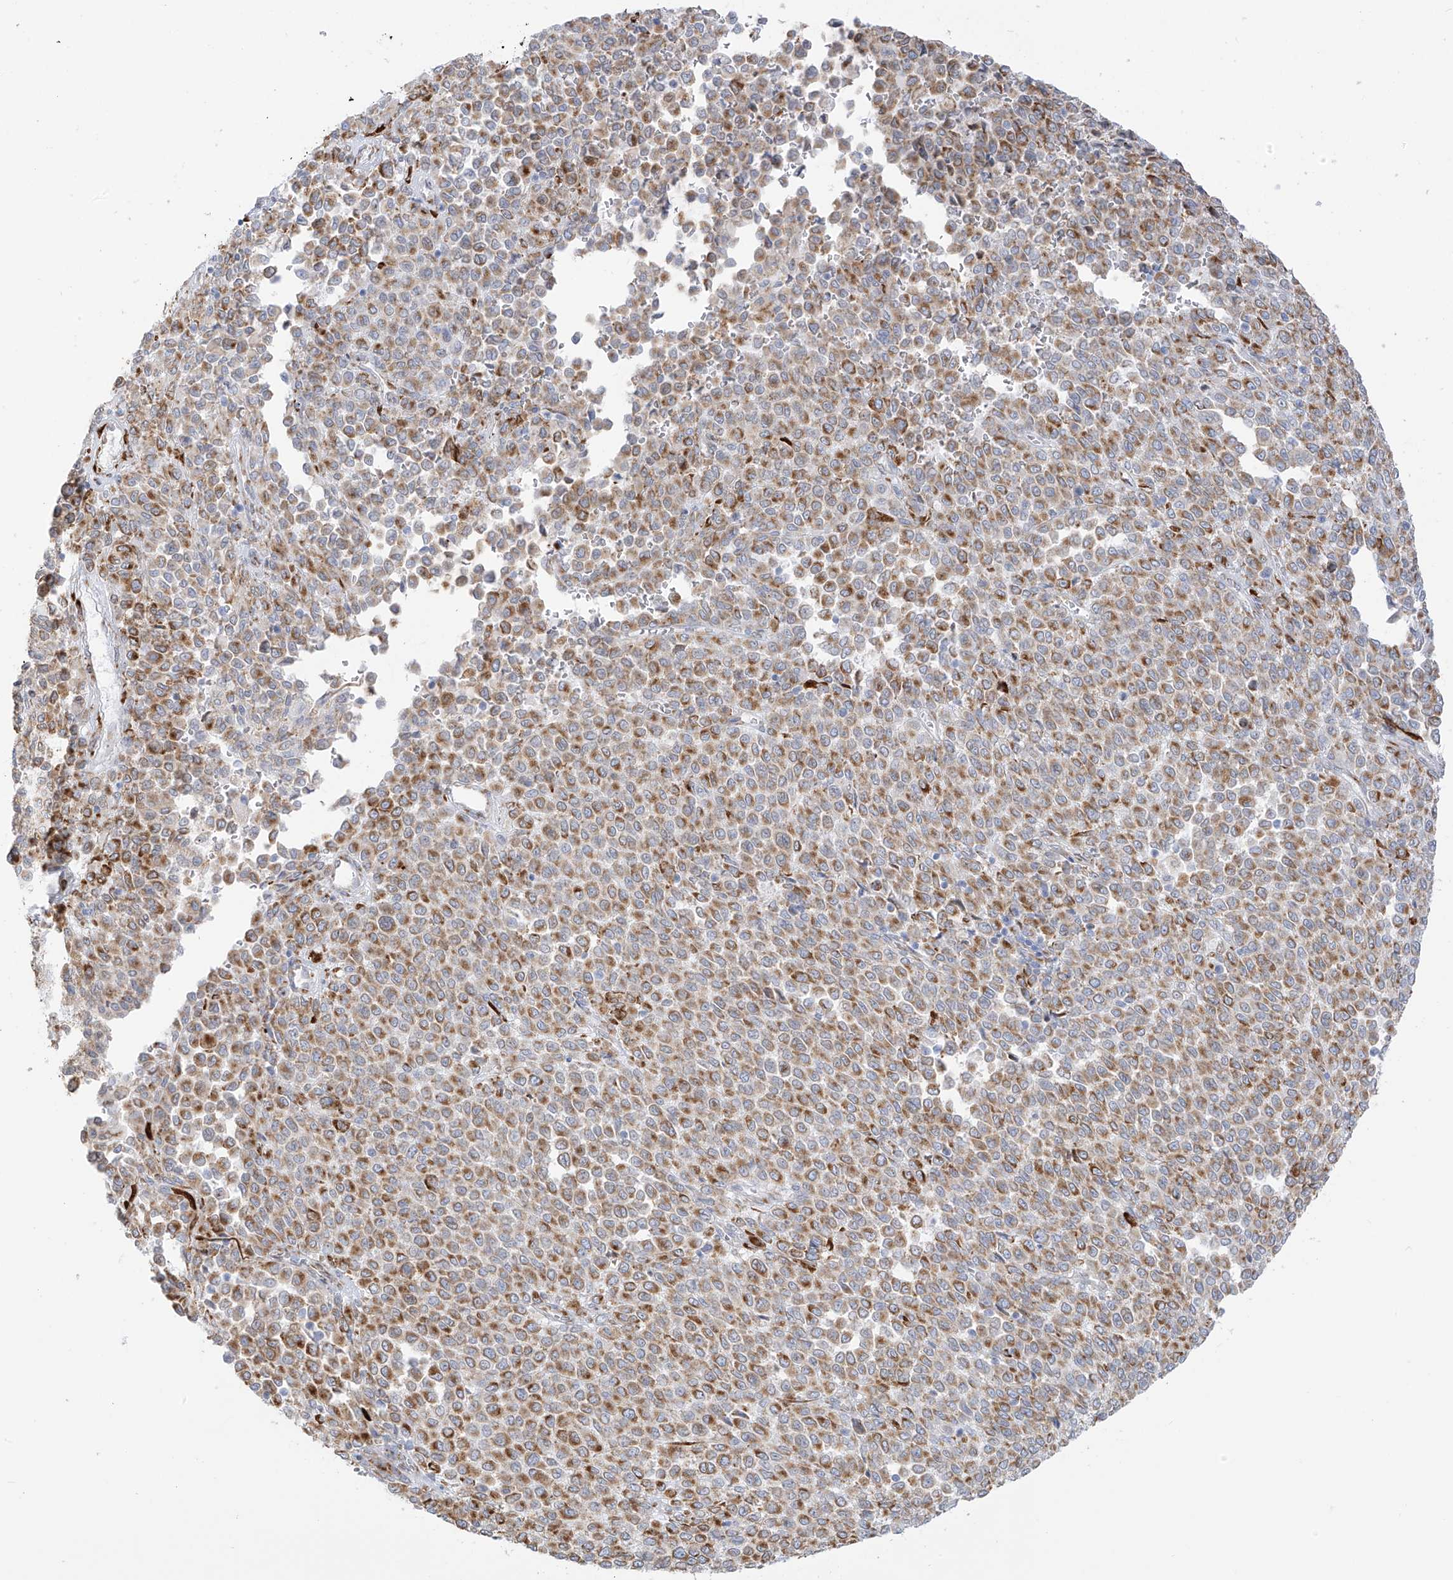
{"staining": {"intensity": "moderate", "quantity": ">75%", "location": "cytoplasmic/membranous"}, "tissue": "melanoma", "cell_type": "Tumor cells", "image_type": "cancer", "snomed": [{"axis": "morphology", "description": "Malignant melanoma, Metastatic site"}, {"axis": "topography", "description": "Pancreas"}], "caption": "A brown stain labels moderate cytoplasmic/membranous positivity of a protein in melanoma tumor cells.", "gene": "LRRC59", "patient": {"sex": "female", "age": 30}}